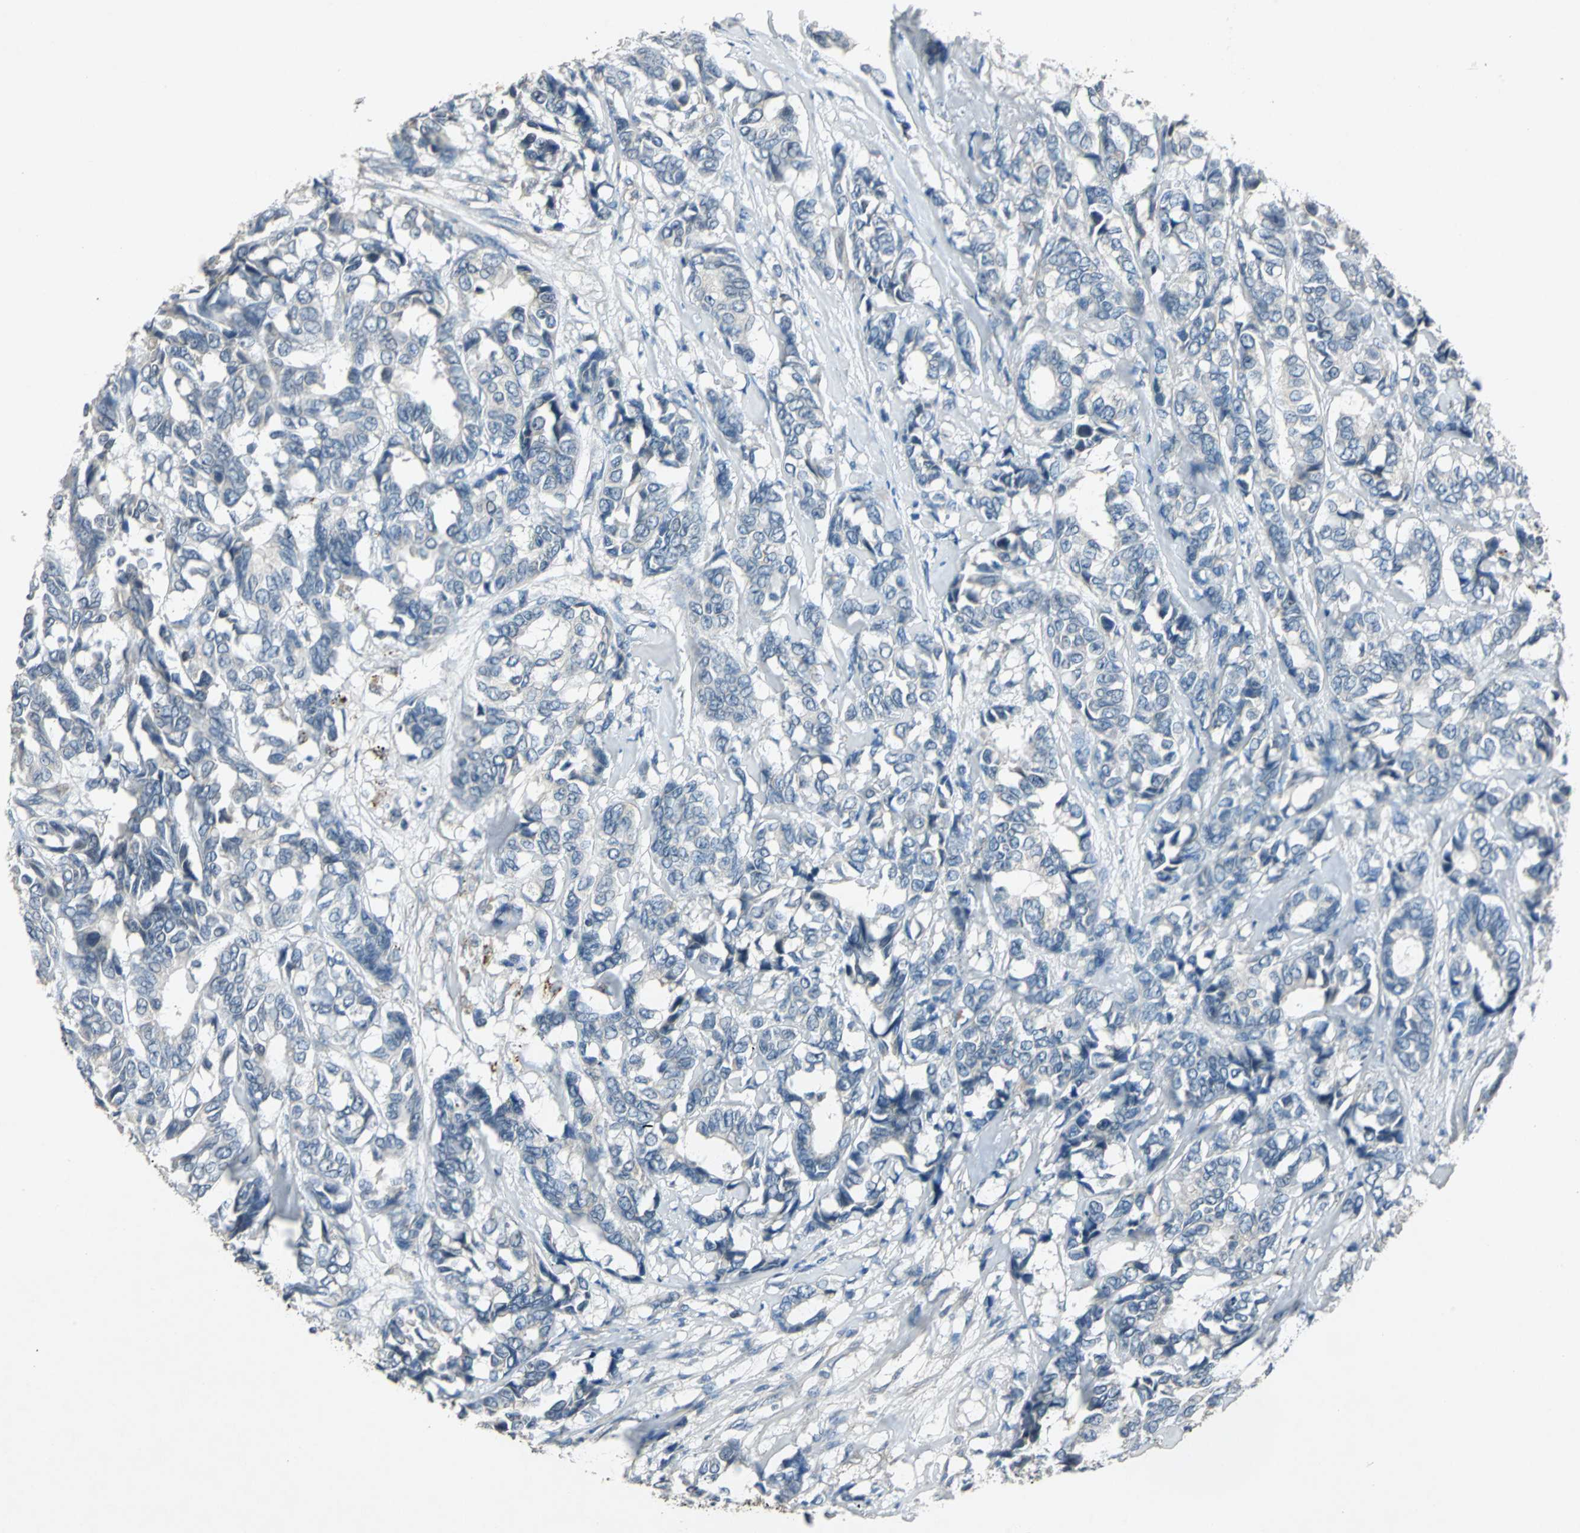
{"staining": {"intensity": "negative", "quantity": "none", "location": "none"}, "tissue": "breast cancer", "cell_type": "Tumor cells", "image_type": "cancer", "snomed": [{"axis": "morphology", "description": "Duct carcinoma"}, {"axis": "topography", "description": "Breast"}], "caption": "The immunohistochemistry histopathology image has no significant staining in tumor cells of breast invasive ductal carcinoma tissue.", "gene": "SLC2A13", "patient": {"sex": "female", "age": 87}}